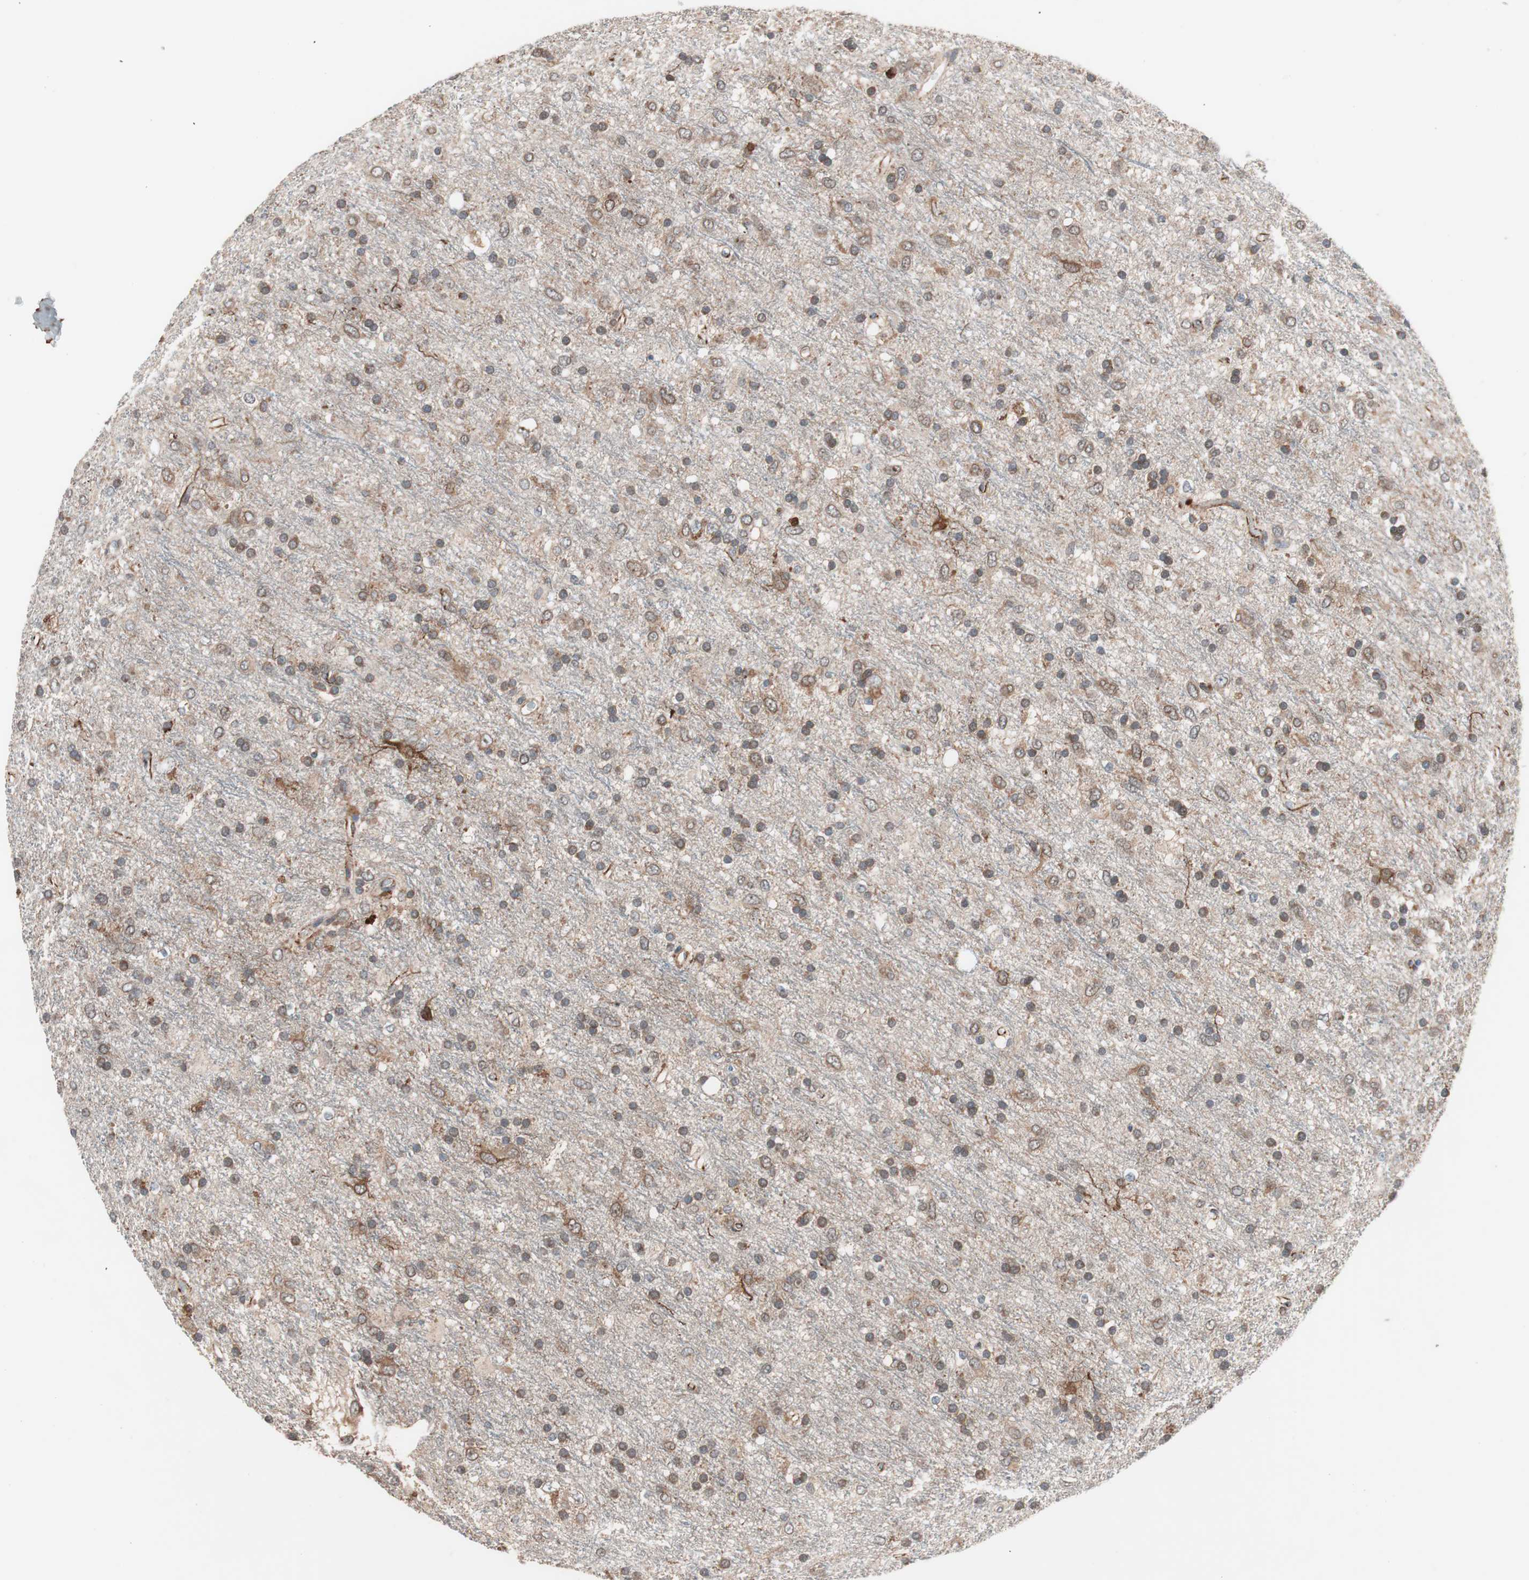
{"staining": {"intensity": "moderate", "quantity": ">75%", "location": "cytoplasmic/membranous"}, "tissue": "glioma", "cell_type": "Tumor cells", "image_type": "cancer", "snomed": [{"axis": "morphology", "description": "Glioma, malignant, Low grade"}, {"axis": "topography", "description": "Brain"}], "caption": "Immunohistochemical staining of human low-grade glioma (malignant) shows medium levels of moderate cytoplasmic/membranous protein positivity in approximately >75% of tumor cells.", "gene": "HMBS", "patient": {"sex": "male", "age": 77}}